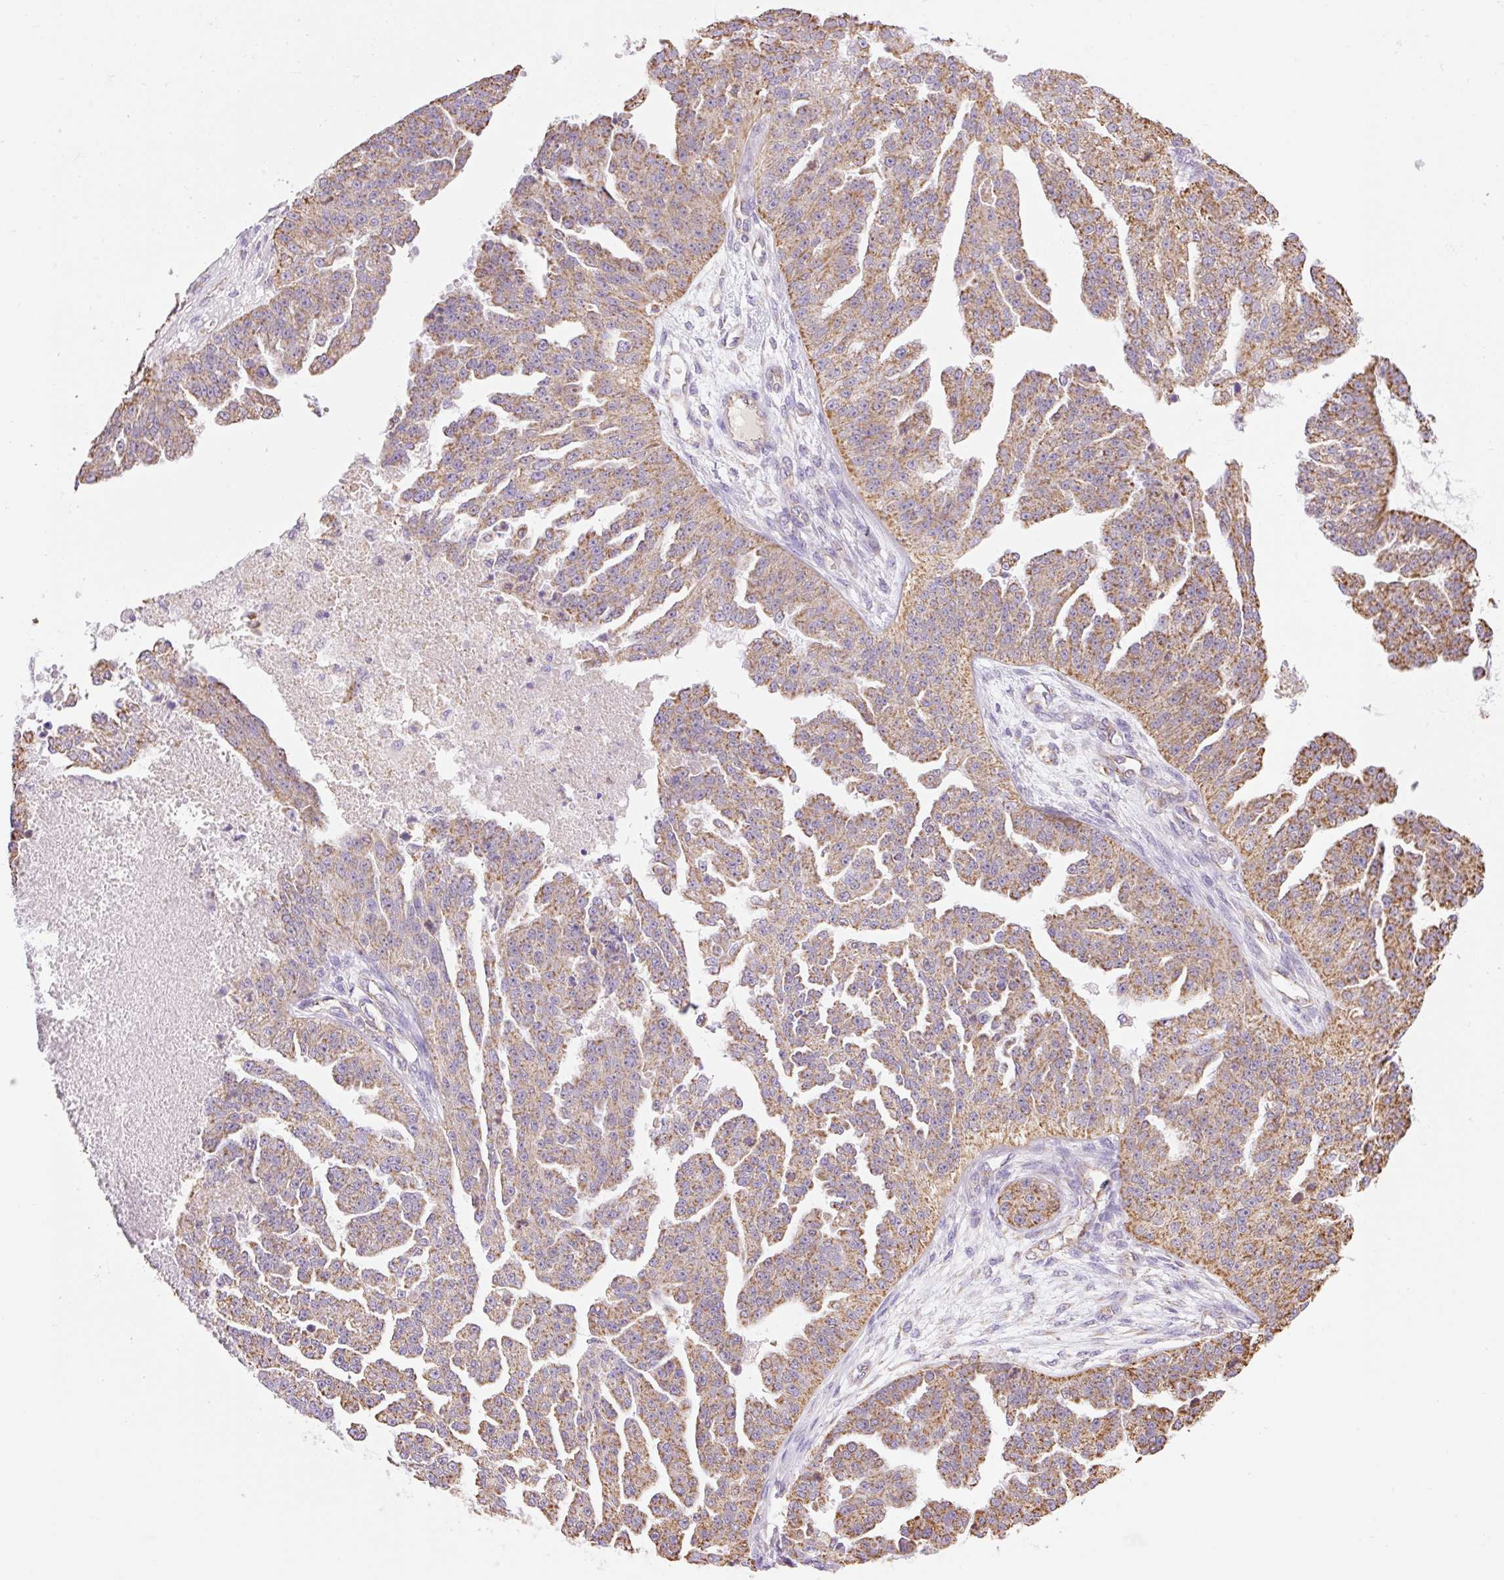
{"staining": {"intensity": "moderate", "quantity": ">75%", "location": "cytoplasmic/membranous"}, "tissue": "ovarian cancer", "cell_type": "Tumor cells", "image_type": "cancer", "snomed": [{"axis": "morphology", "description": "Cystadenocarcinoma, serous, NOS"}, {"axis": "topography", "description": "Ovary"}], "caption": "Immunohistochemistry (IHC) histopathology image of neoplastic tissue: human ovarian serous cystadenocarcinoma stained using IHC shows medium levels of moderate protein expression localized specifically in the cytoplasmic/membranous of tumor cells, appearing as a cytoplasmic/membranous brown color.", "gene": "ESAM", "patient": {"sex": "female", "age": 58}}